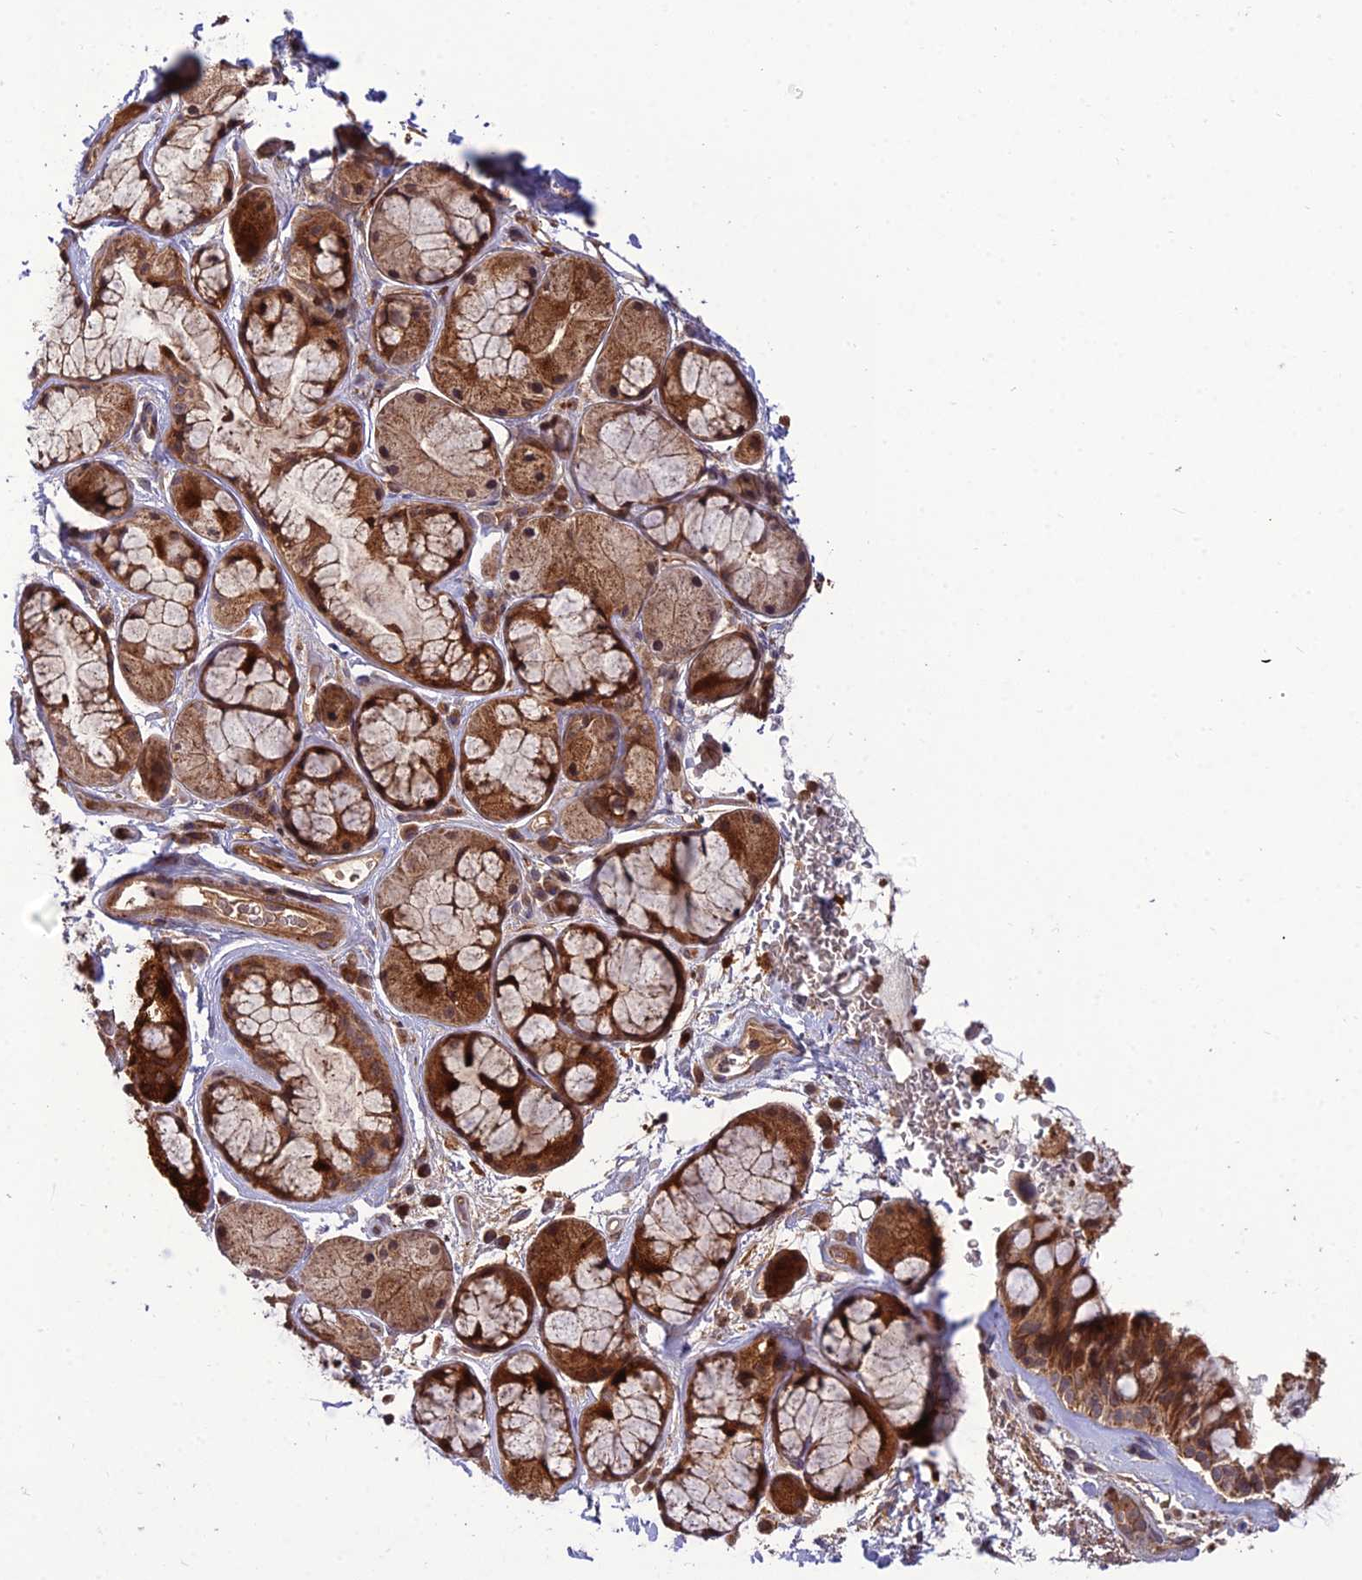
{"staining": {"intensity": "moderate", "quantity": ">75%", "location": "cytoplasmic/membranous"}, "tissue": "bronchus", "cell_type": "Respiratory epithelial cells", "image_type": "normal", "snomed": [{"axis": "morphology", "description": "Normal tissue, NOS"}, {"axis": "morphology", "description": "Squamous cell carcinoma, NOS"}, {"axis": "topography", "description": "Lymph node"}, {"axis": "topography", "description": "Bronchus"}, {"axis": "topography", "description": "Lung"}], "caption": "Unremarkable bronchus was stained to show a protein in brown. There is medium levels of moderate cytoplasmic/membranous staining in about >75% of respiratory epithelial cells.", "gene": "NDUFC1", "patient": {"sex": "male", "age": 66}}